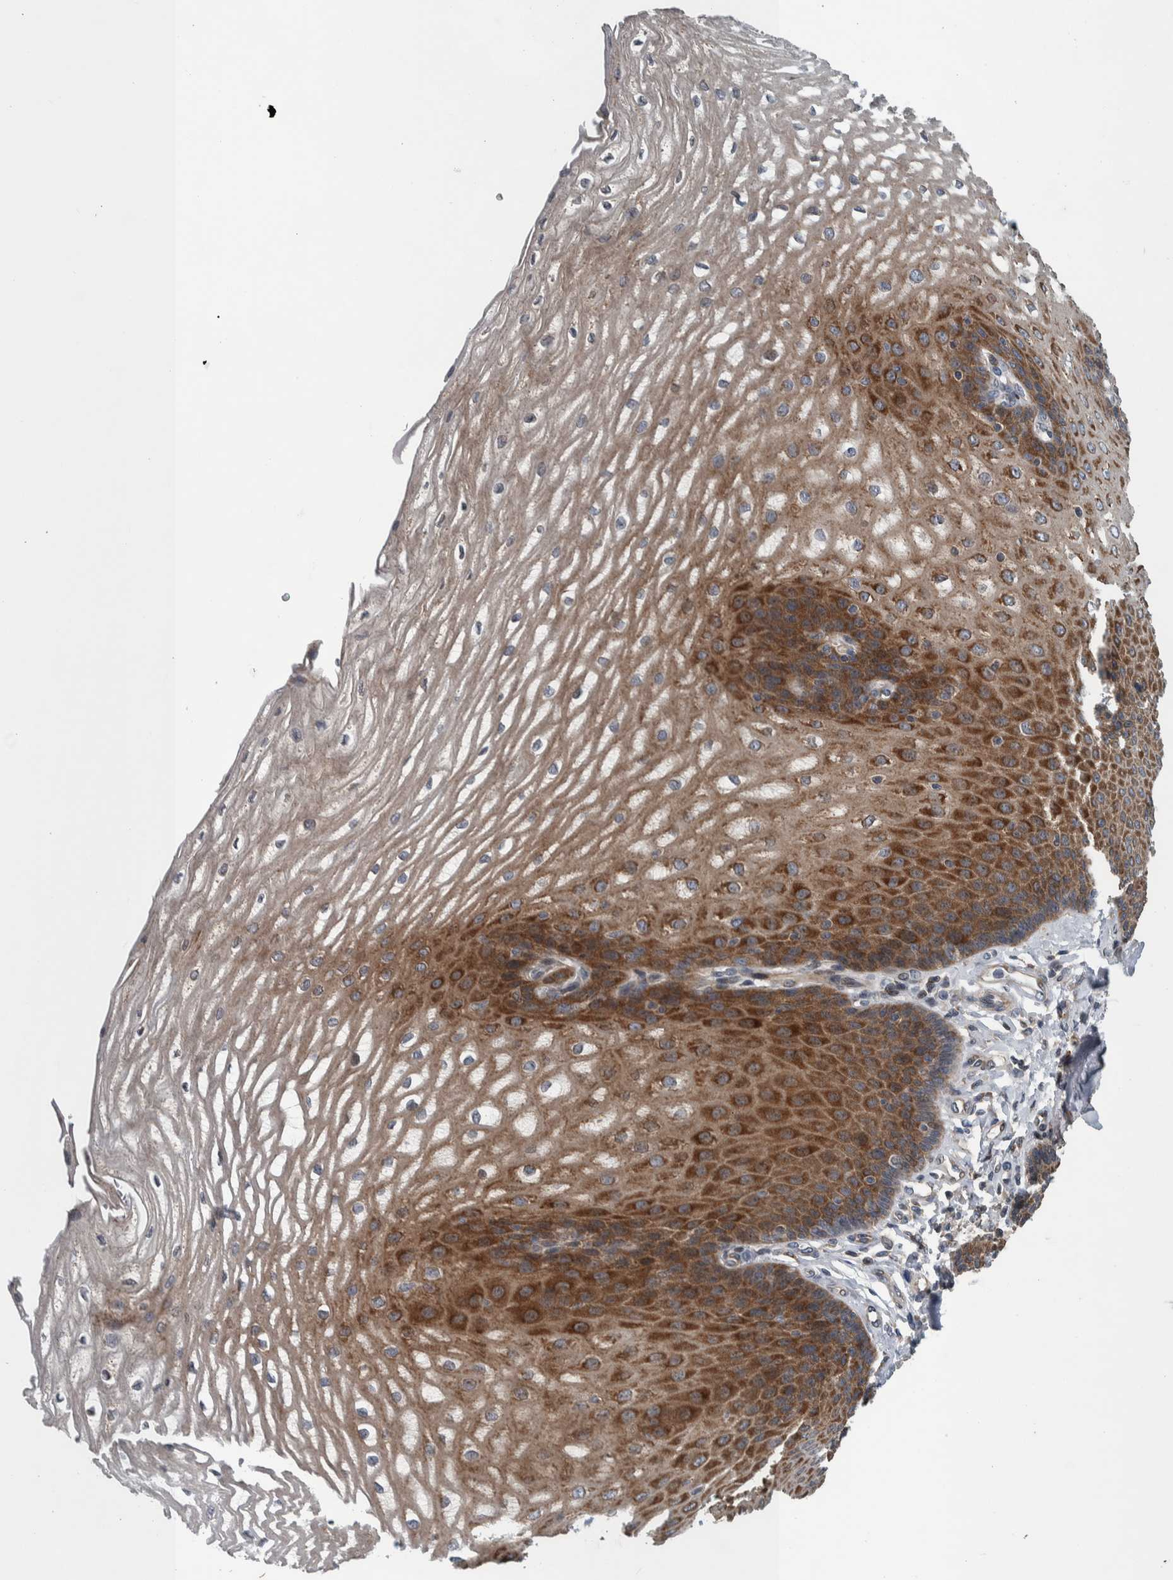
{"staining": {"intensity": "moderate", "quantity": ">75%", "location": "cytoplasmic/membranous"}, "tissue": "esophagus", "cell_type": "Squamous epithelial cells", "image_type": "normal", "snomed": [{"axis": "morphology", "description": "Normal tissue, NOS"}, {"axis": "topography", "description": "Esophagus"}], "caption": "Protein analysis of normal esophagus displays moderate cytoplasmic/membranous positivity in about >75% of squamous epithelial cells.", "gene": "BAIAP2L1", "patient": {"sex": "male", "age": 54}}